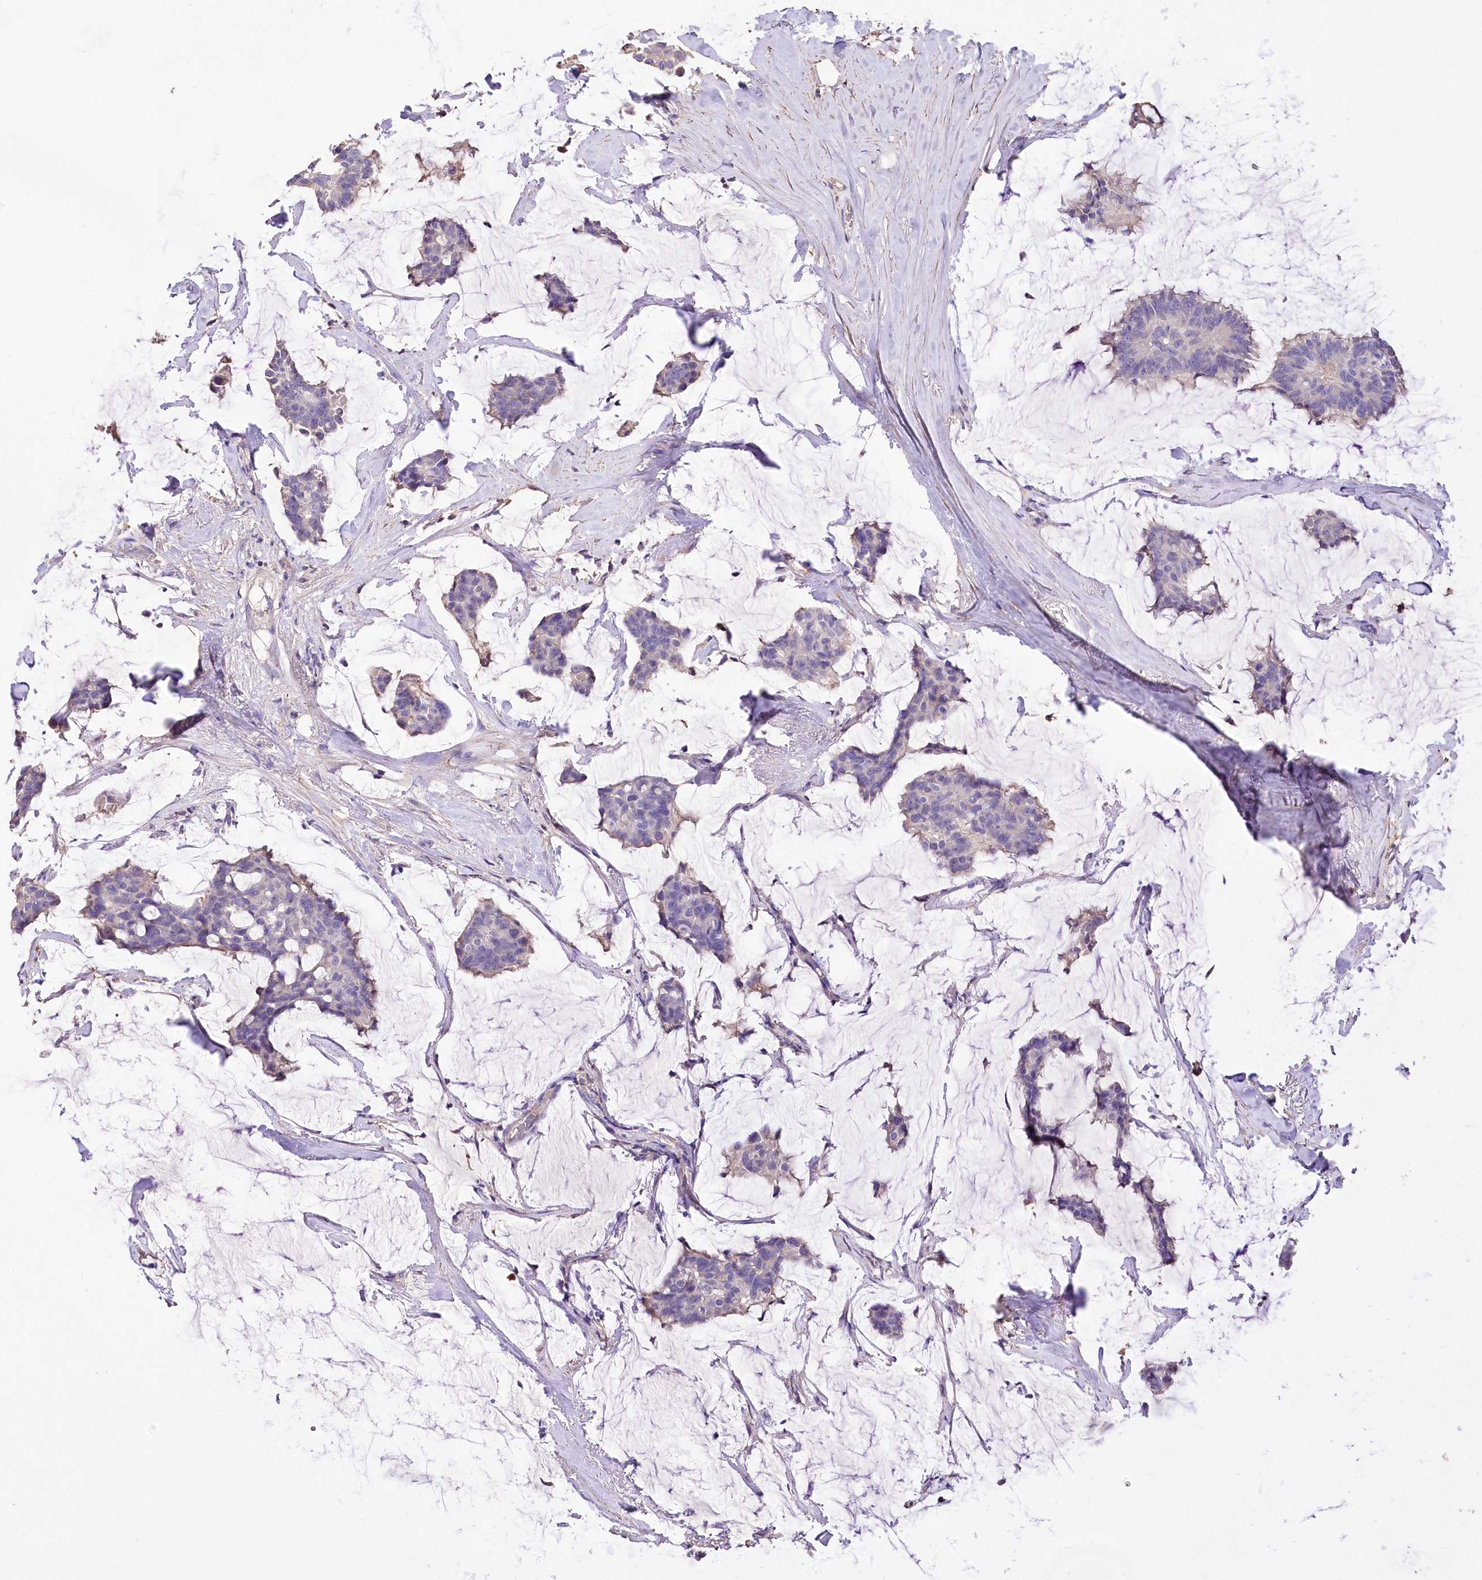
{"staining": {"intensity": "weak", "quantity": "<25%", "location": "cytoplasmic/membranous"}, "tissue": "breast cancer", "cell_type": "Tumor cells", "image_type": "cancer", "snomed": [{"axis": "morphology", "description": "Duct carcinoma"}, {"axis": "topography", "description": "Breast"}], "caption": "This is a image of IHC staining of breast cancer, which shows no positivity in tumor cells.", "gene": "PCYOX1L", "patient": {"sex": "female", "age": 93}}